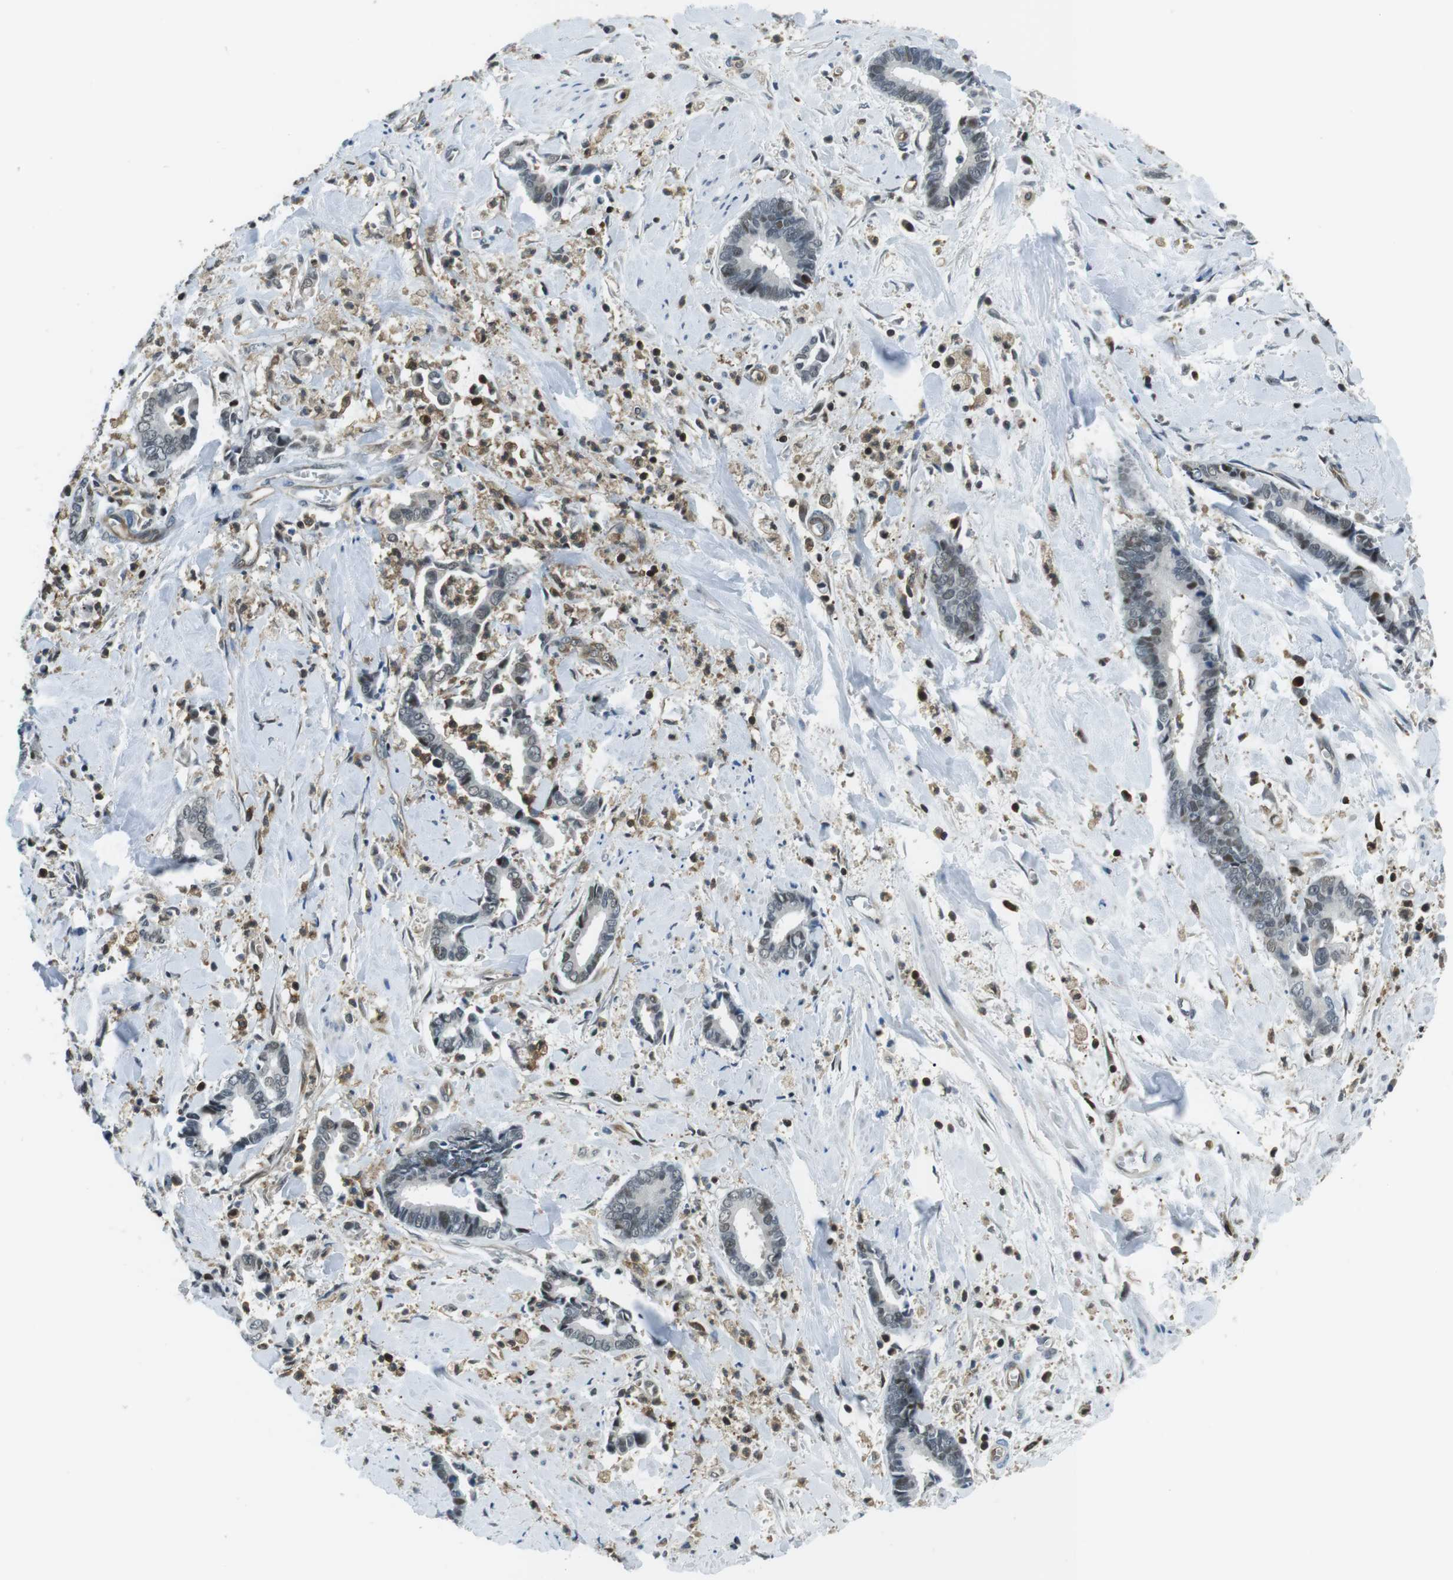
{"staining": {"intensity": "weak", "quantity": "<25%", "location": "nuclear"}, "tissue": "cervical cancer", "cell_type": "Tumor cells", "image_type": "cancer", "snomed": [{"axis": "morphology", "description": "Adenocarcinoma, NOS"}, {"axis": "topography", "description": "Cervix"}], "caption": "Tumor cells are negative for brown protein staining in cervical adenocarcinoma. (DAB (3,3'-diaminobenzidine) immunohistochemistry (IHC), high magnification).", "gene": "STK10", "patient": {"sex": "female", "age": 44}}